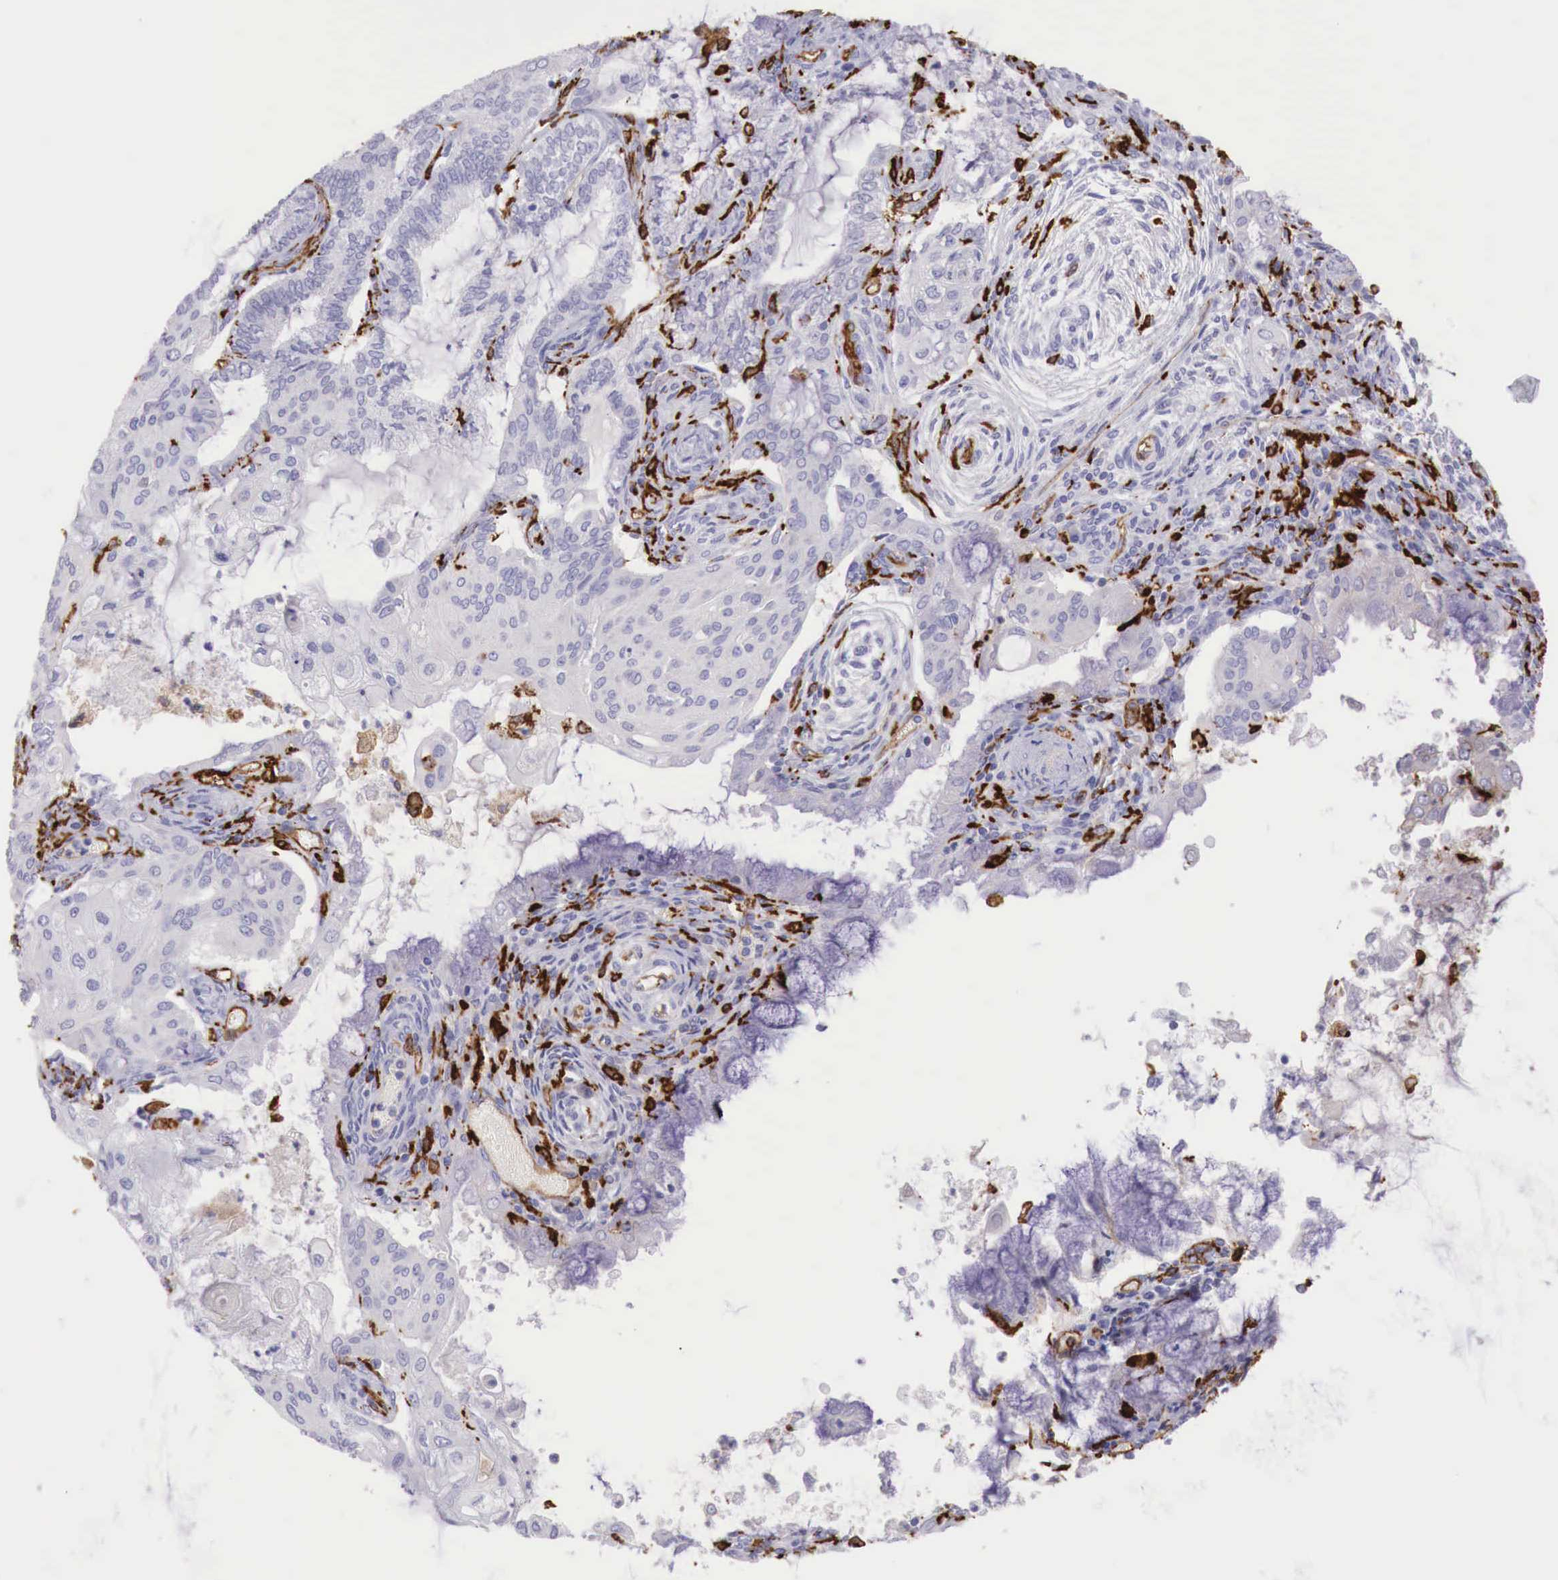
{"staining": {"intensity": "weak", "quantity": "<25%", "location": "cytoplasmic/membranous"}, "tissue": "endometrial cancer", "cell_type": "Tumor cells", "image_type": "cancer", "snomed": [{"axis": "morphology", "description": "Adenocarcinoma, NOS"}, {"axis": "topography", "description": "Endometrium"}], "caption": "Immunohistochemical staining of endometrial cancer displays no significant positivity in tumor cells.", "gene": "MSR1", "patient": {"sex": "female", "age": 79}}